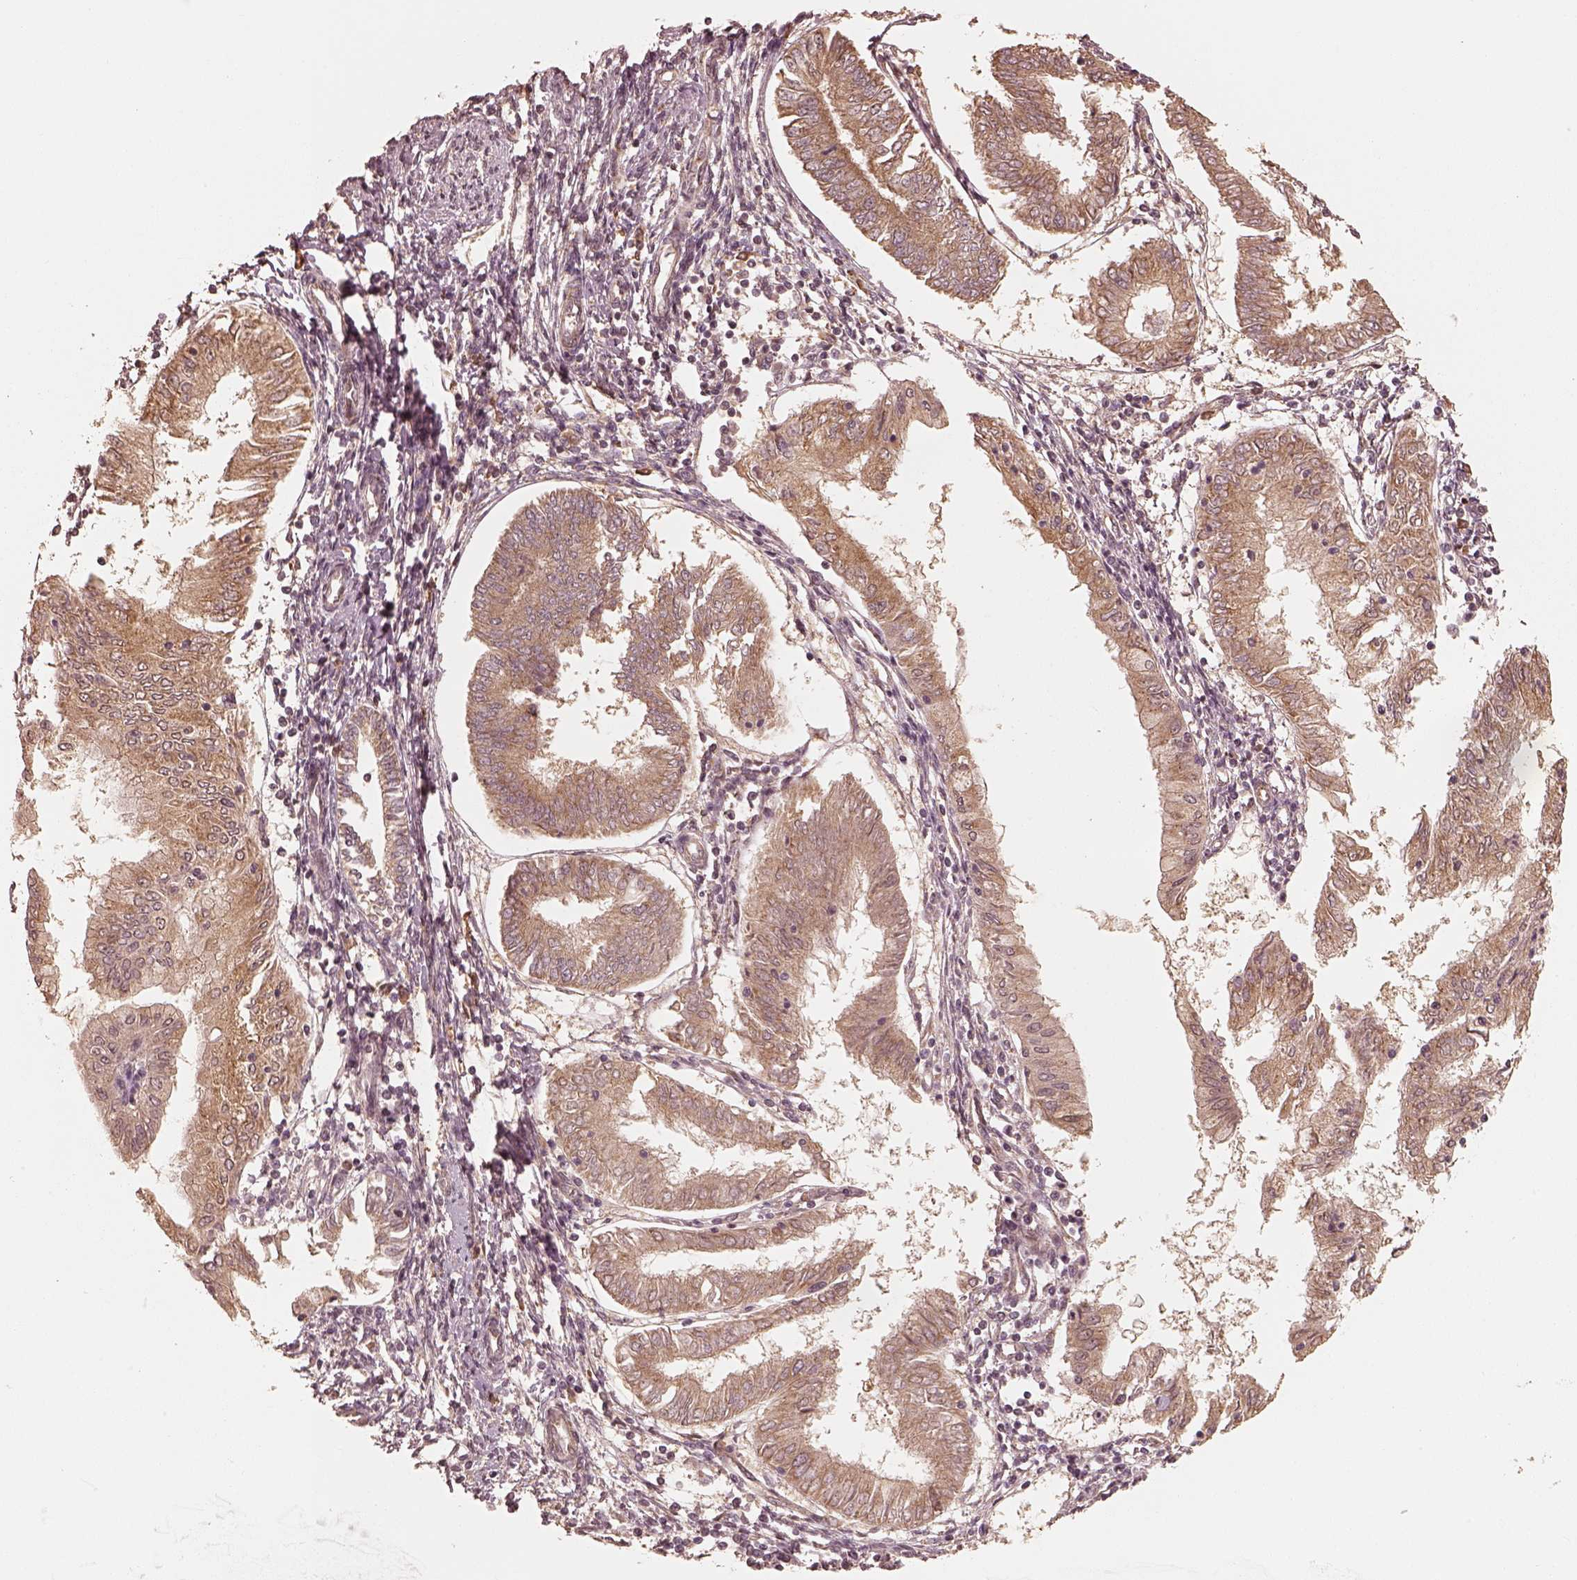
{"staining": {"intensity": "moderate", "quantity": ">75%", "location": "cytoplasmic/membranous"}, "tissue": "endometrial cancer", "cell_type": "Tumor cells", "image_type": "cancer", "snomed": [{"axis": "morphology", "description": "Adenocarcinoma, NOS"}, {"axis": "topography", "description": "Endometrium"}], "caption": "IHC (DAB) staining of adenocarcinoma (endometrial) demonstrates moderate cytoplasmic/membranous protein positivity in approximately >75% of tumor cells.", "gene": "DNAJC25", "patient": {"sex": "female", "age": 68}}